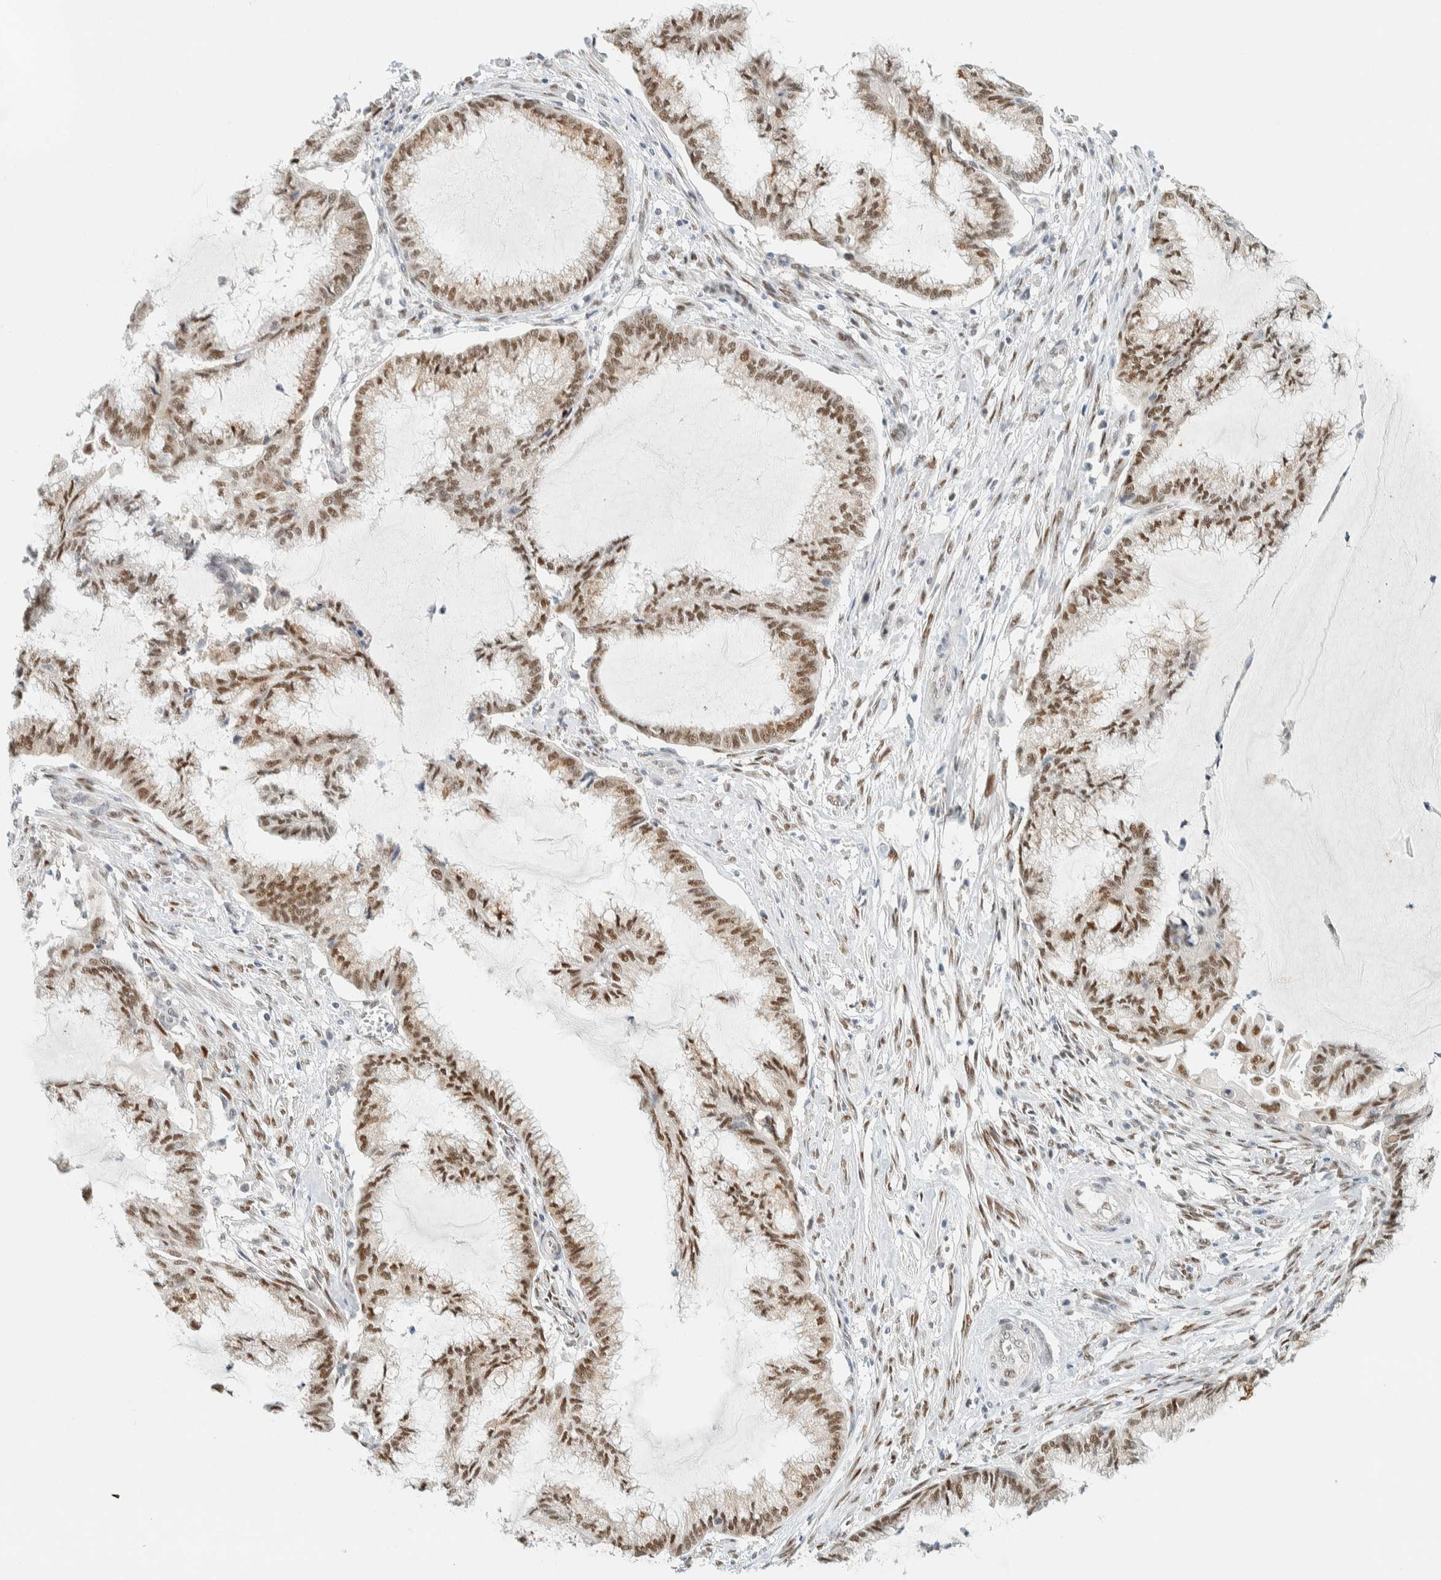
{"staining": {"intensity": "strong", "quantity": ">75%", "location": "nuclear"}, "tissue": "endometrial cancer", "cell_type": "Tumor cells", "image_type": "cancer", "snomed": [{"axis": "morphology", "description": "Adenocarcinoma, NOS"}, {"axis": "topography", "description": "Endometrium"}], "caption": "This is an image of immunohistochemistry (IHC) staining of endometrial cancer (adenocarcinoma), which shows strong positivity in the nuclear of tumor cells.", "gene": "ZNF683", "patient": {"sex": "female", "age": 86}}